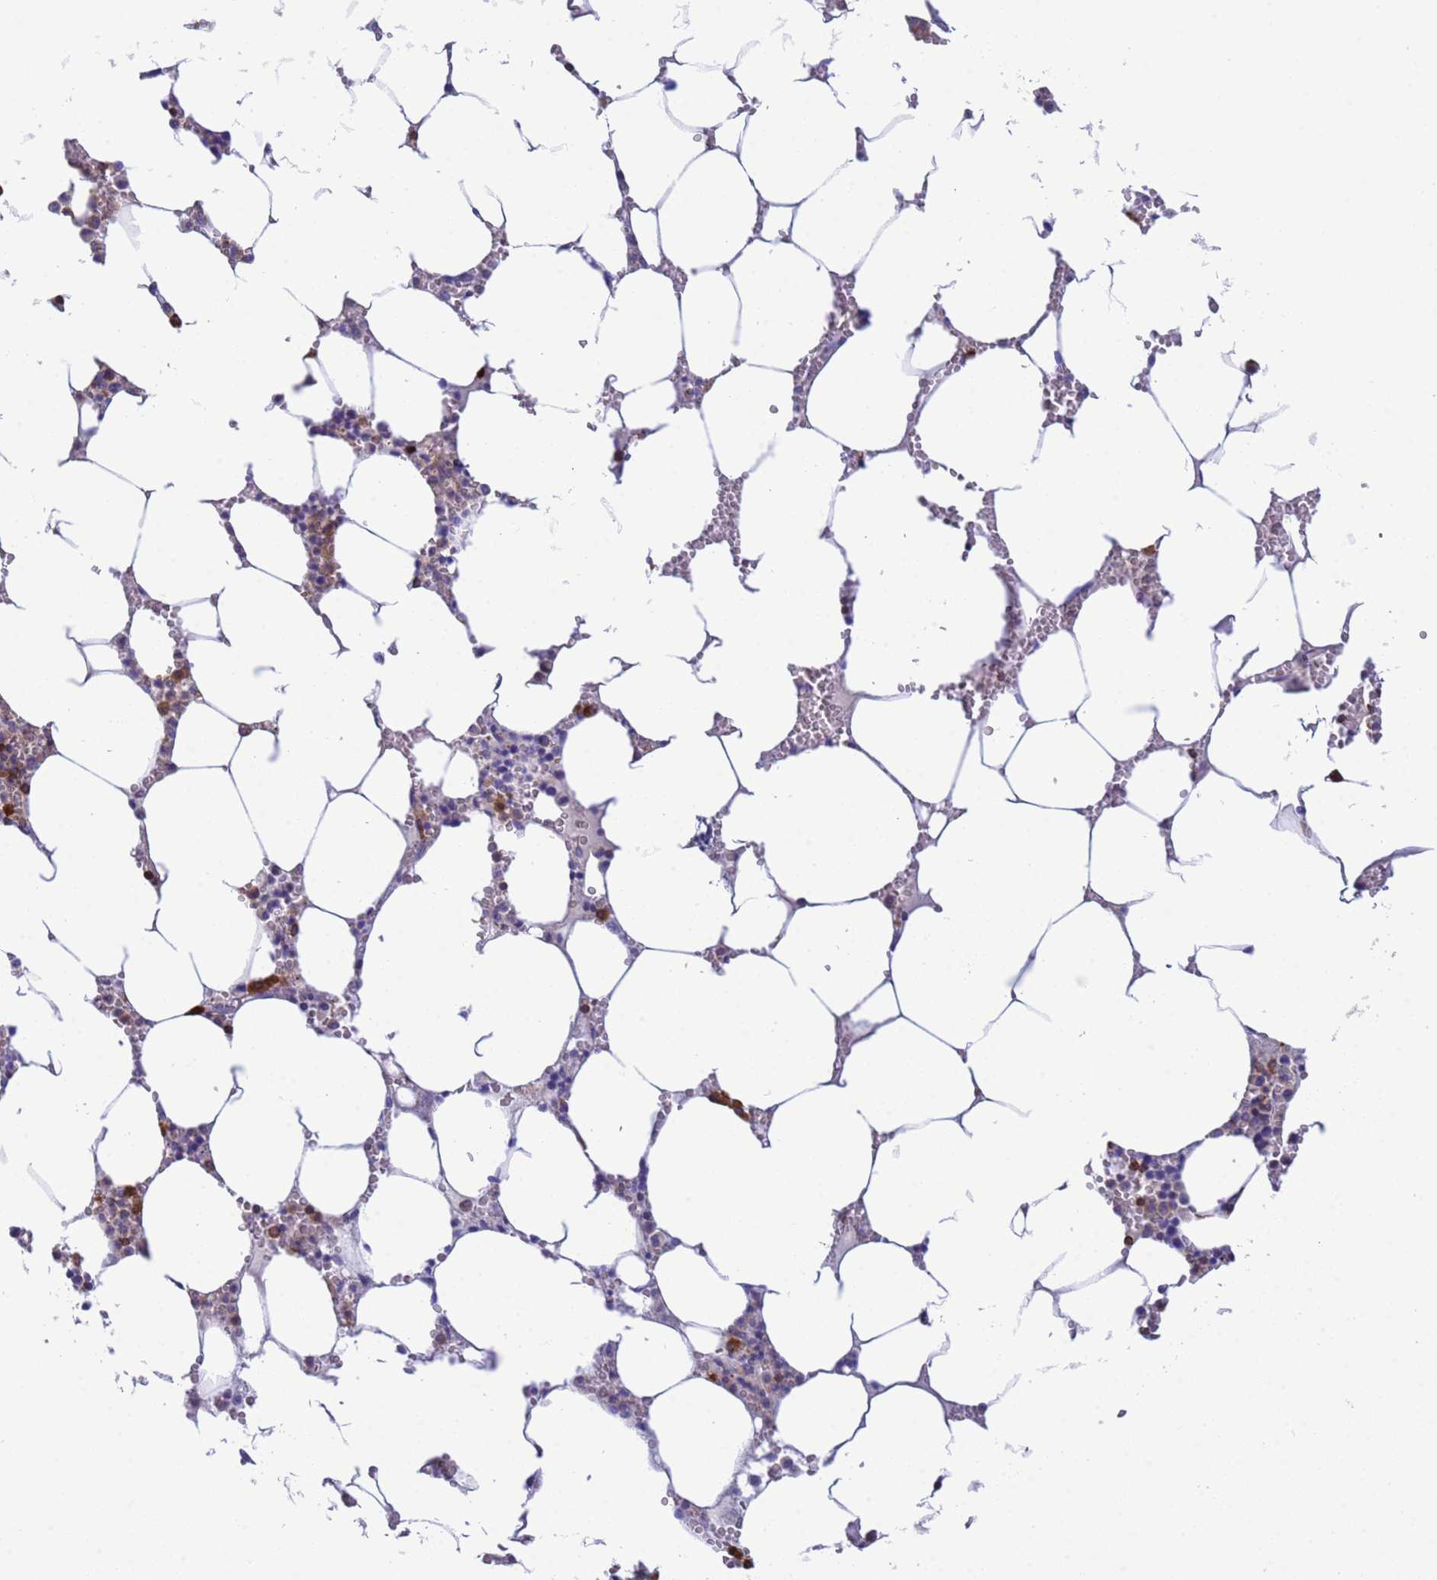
{"staining": {"intensity": "moderate", "quantity": "<25%", "location": "cytoplasmic/membranous"}, "tissue": "bone marrow", "cell_type": "Hematopoietic cells", "image_type": "normal", "snomed": [{"axis": "morphology", "description": "Normal tissue, NOS"}, {"axis": "topography", "description": "Bone marrow"}], "caption": "Bone marrow stained with IHC reveals moderate cytoplasmic/membranous positivity in approximately <25% of hematopoietic cells. (DAB IHC, brown staining for protein, blue staining for nuclei).", "gene": "EZR", "patient": {"sex": "male", "age": 70}}